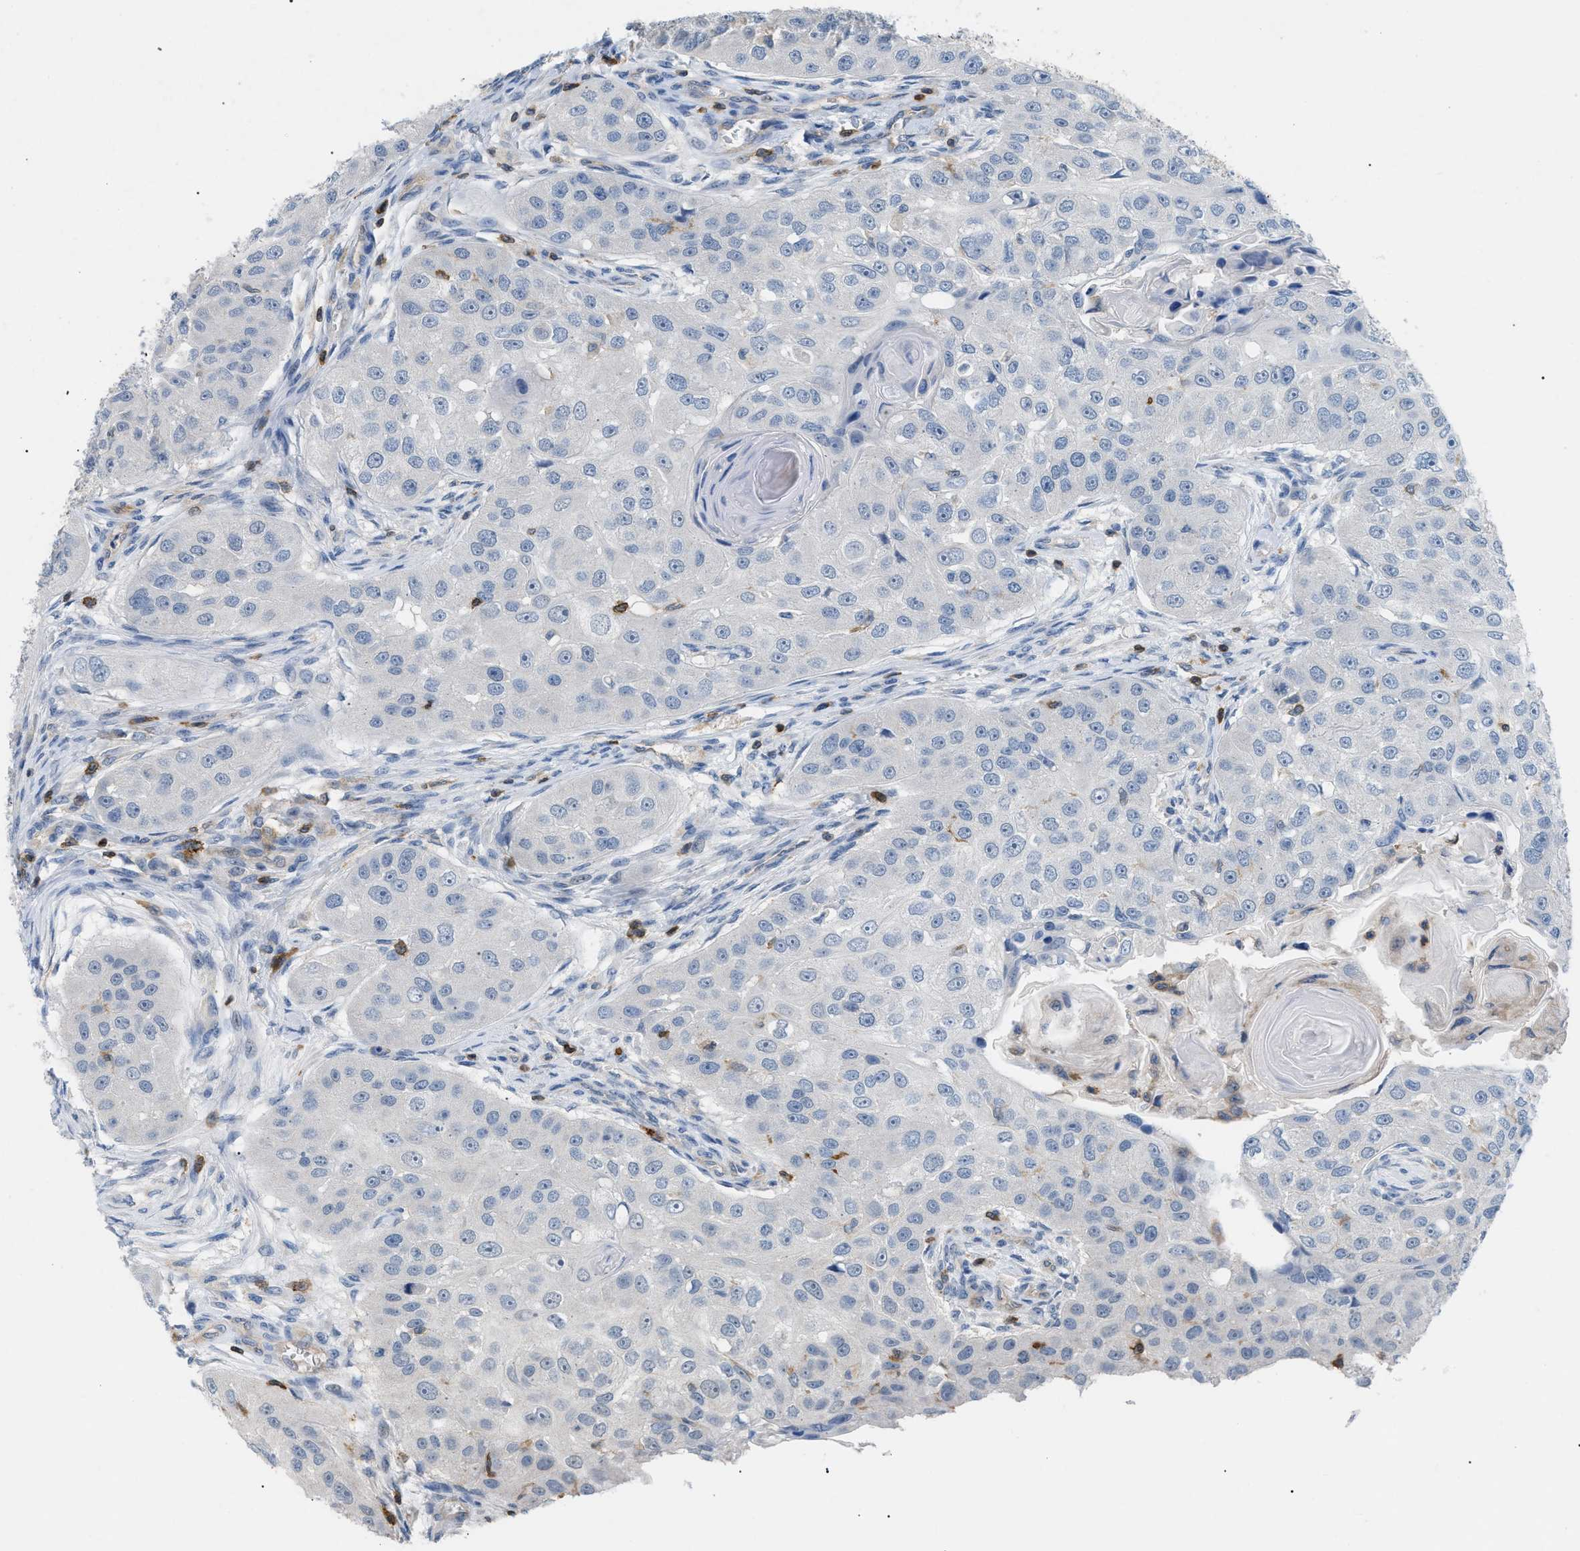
{"staining": {"intensity": "negative", "quantity": "none", "location": "none"}, "tissue": "head and neck cancer", "cell_type": "Tumor cells", "image_type": "cancer", "snomed": [{"axis": "morphology", "description": "Normal tissue, NOS"}, {"axis": "morphology", "description": "Squamous cell carcinoma, NOS"}, {"axis": "topography", "description": "Skeletal muscle"}, {"axis": "topography", "description": "Head-Neck"}], "caption": "This is an immunohistochemistry (IHC) micrograph of human head and neck cancer (squamous cell carcinoma). There is no staining in tumor cells.", "gene": "INPP5D", "patient": {"sex": "male", "age": 51}}